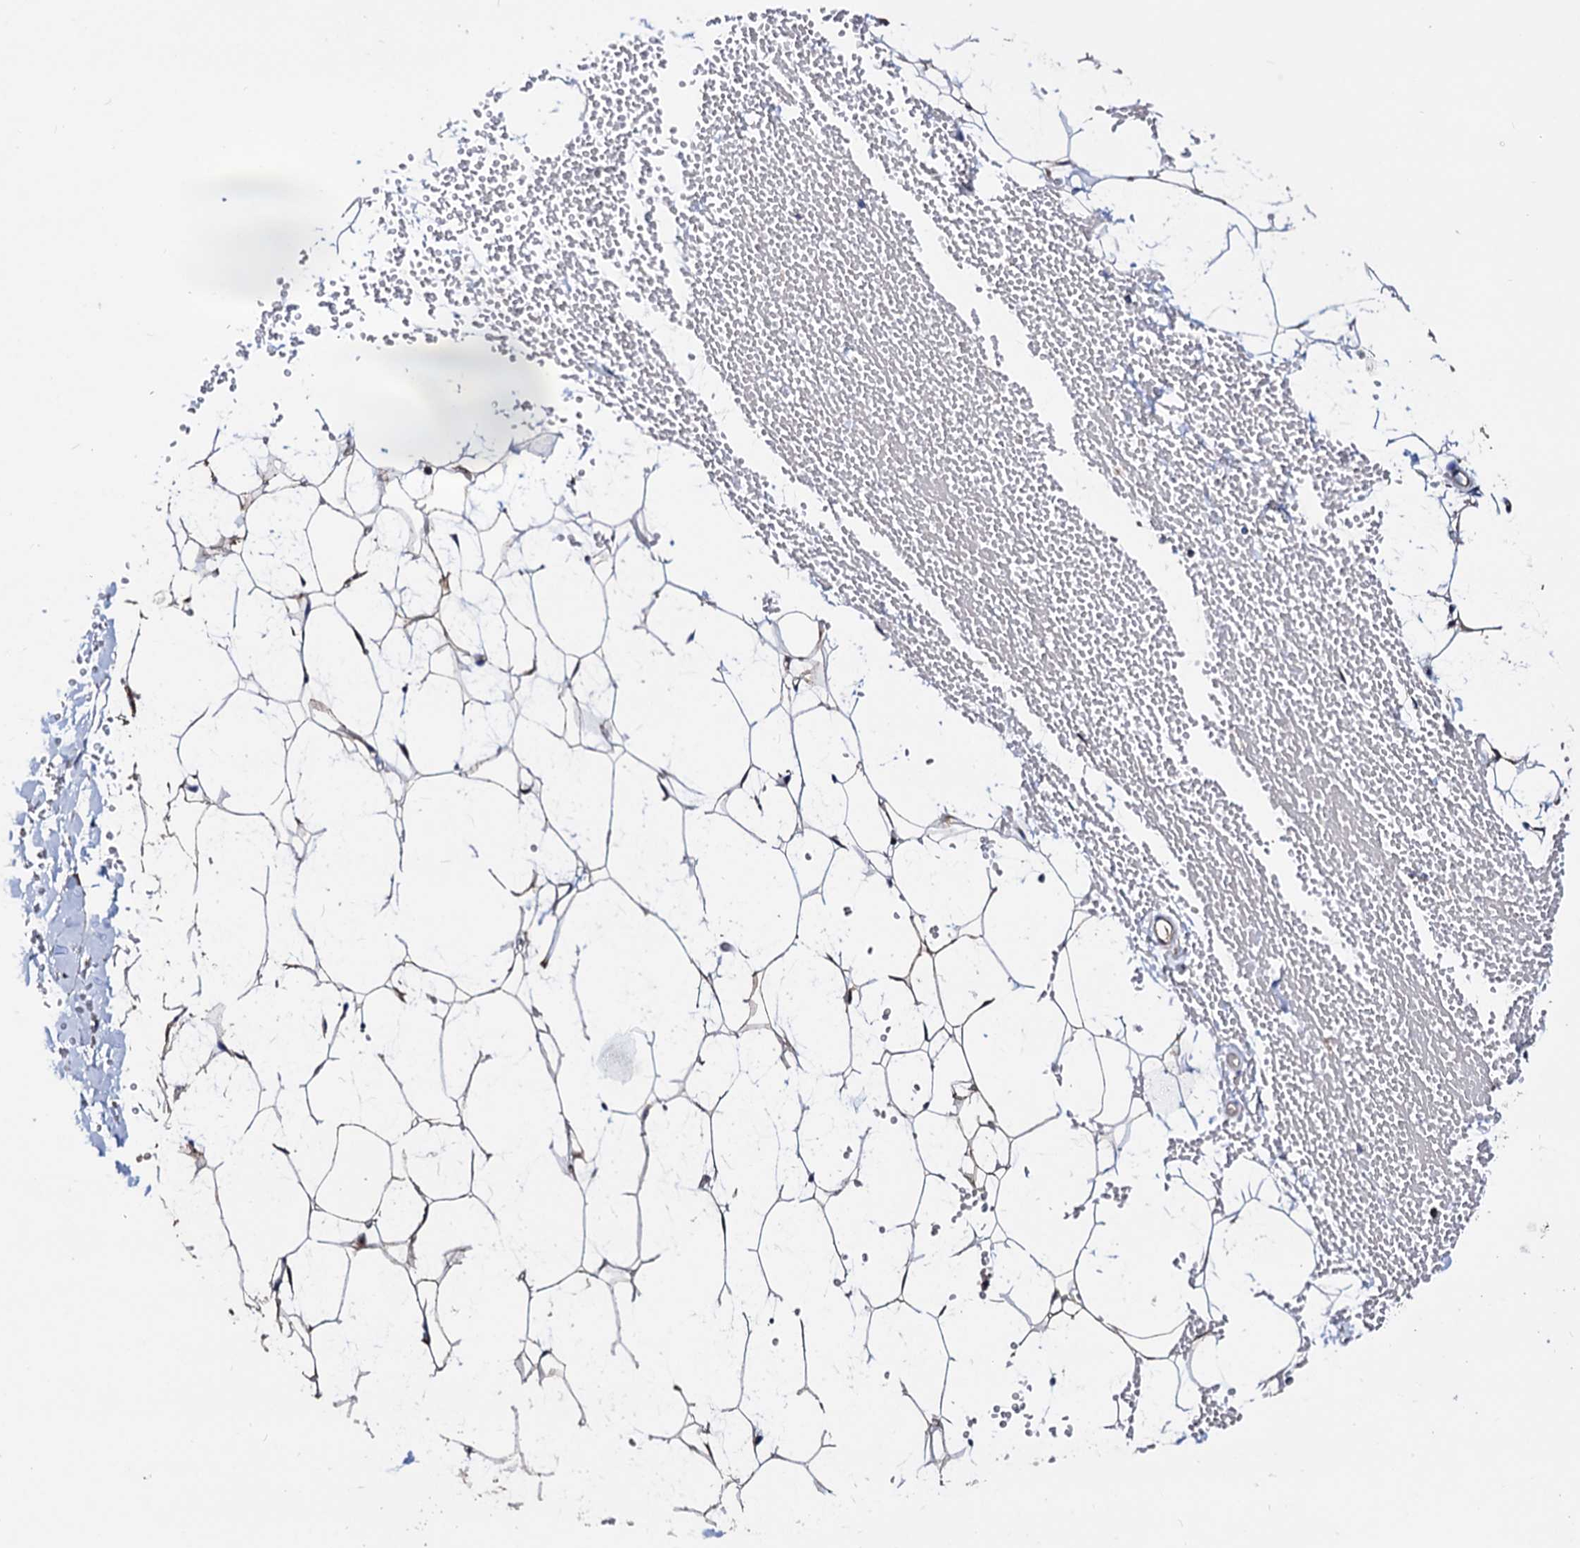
{"staining": {"intensity": "negative", "quantity": "none", "location": "none"}, "tissue": "adipose tissue", "cell_type": "Adipocytes", "image_type": "normal", "snomed": [{"axis": "morphology", "description": "Normal tissue, NOS"}, {"axis": "topography", "description": "Breast"}], "caption": "A high-resolution micrograph shows immunohistochemistry staining of unremarkable adipose tissue, which reveals no significant positivity in adipocytes.", "gene": "AKAP11", "patient": {"sex": "female", "age": 23}}